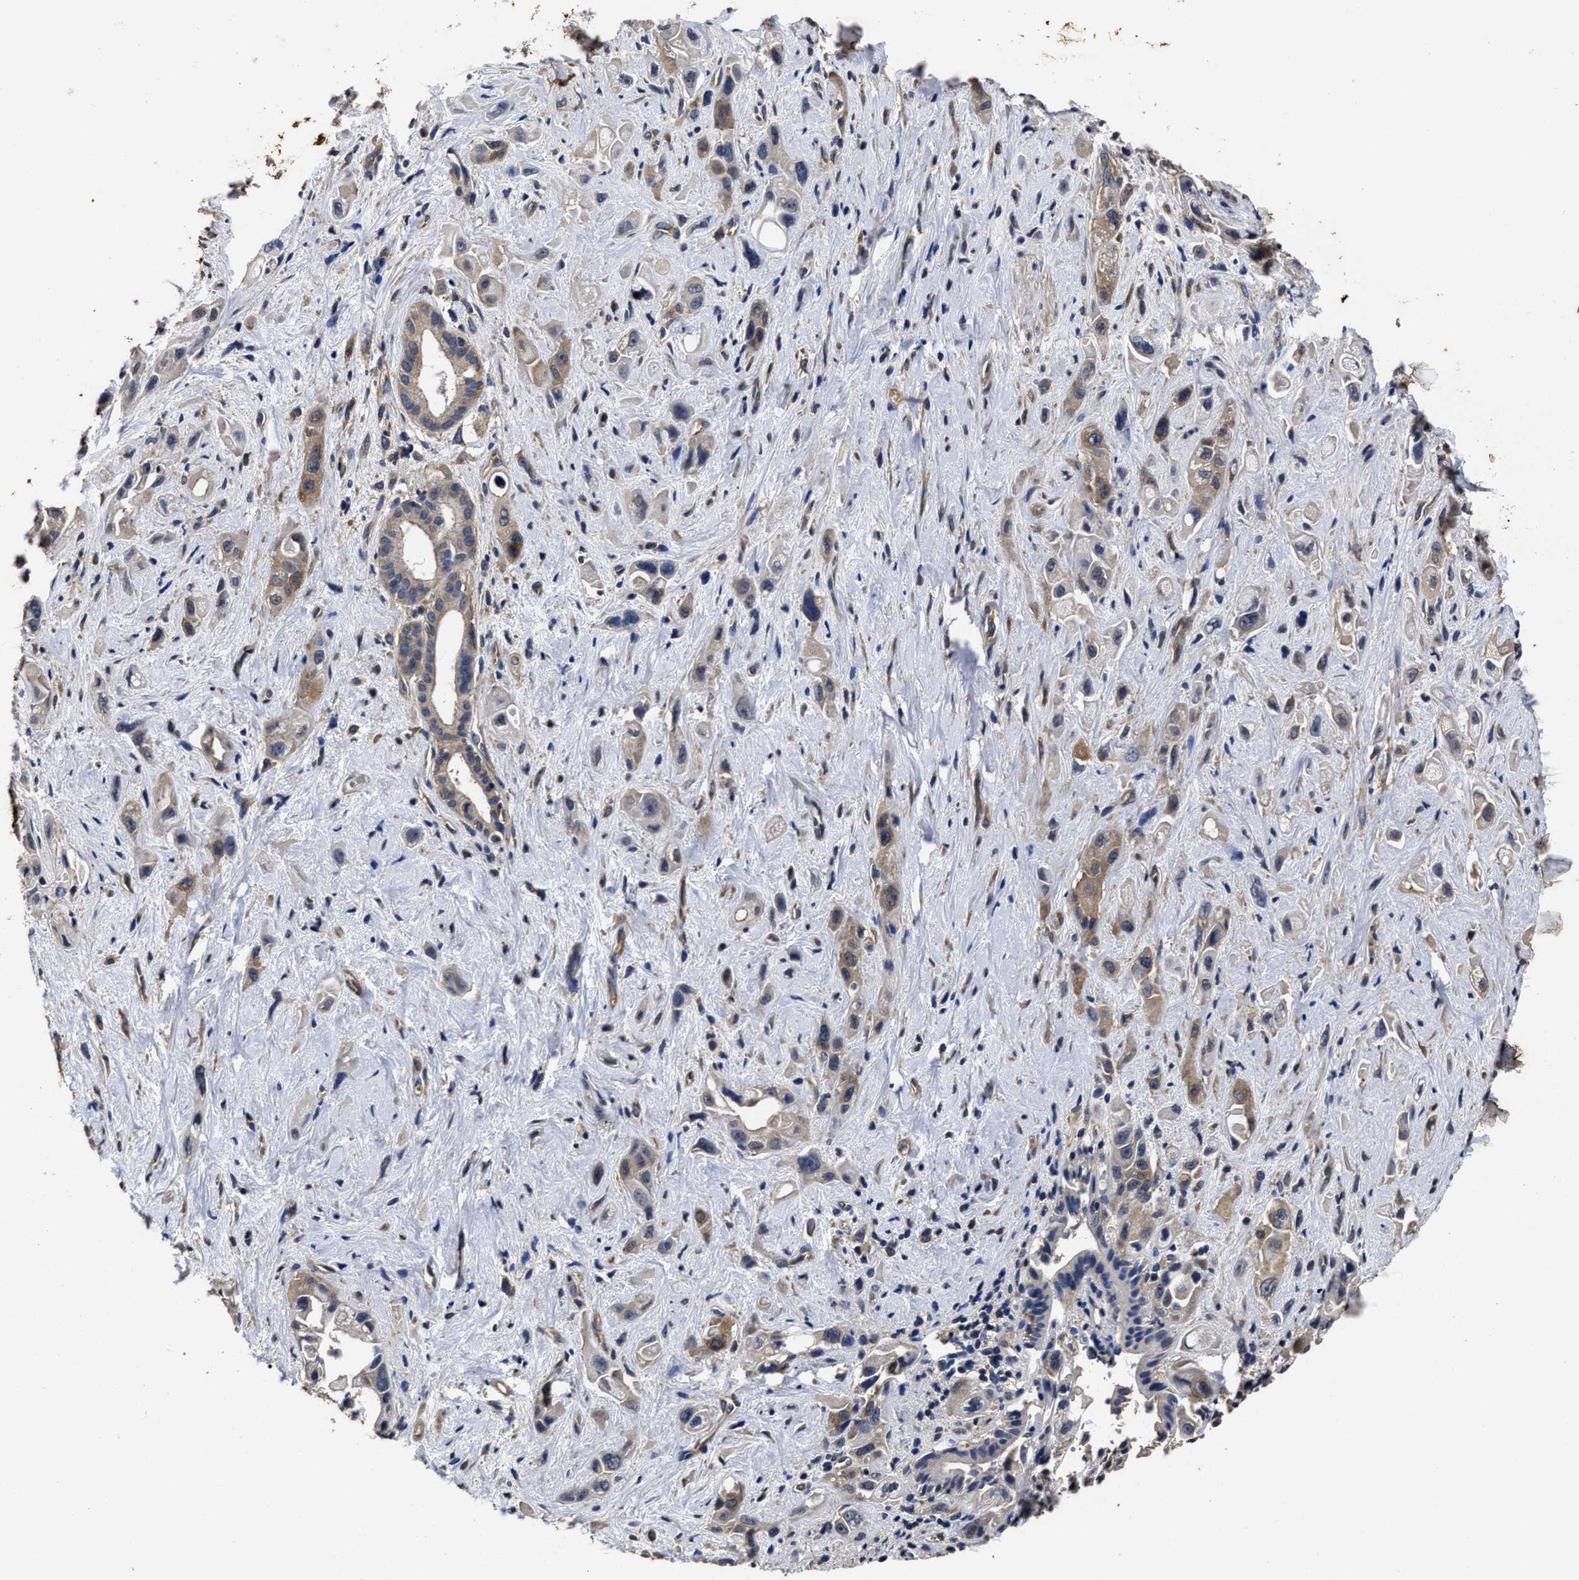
{"staining": {"intensity": "weak", "quantity": ">75%", "location": "cytoplasmic/membranous"}, "tissue": "pancreatic cancer", "cell_type": "Tumor cells", "image_type": "cancer", "snomed": [{"axis": "morphology", "description": "Adenocarcinoma, NOS"}, {"axis": "topography", "description": "Pancreas"}], "caption": "Protein expression by immunohistochemistry (IHC) exhibits weak cytoplasmic/membranous expression in about >75% of tumor cells in pancreatic cancer (adenocarcinoma).", "gene": "AVEN", "patient": {"sex": "female", "age": 66}}